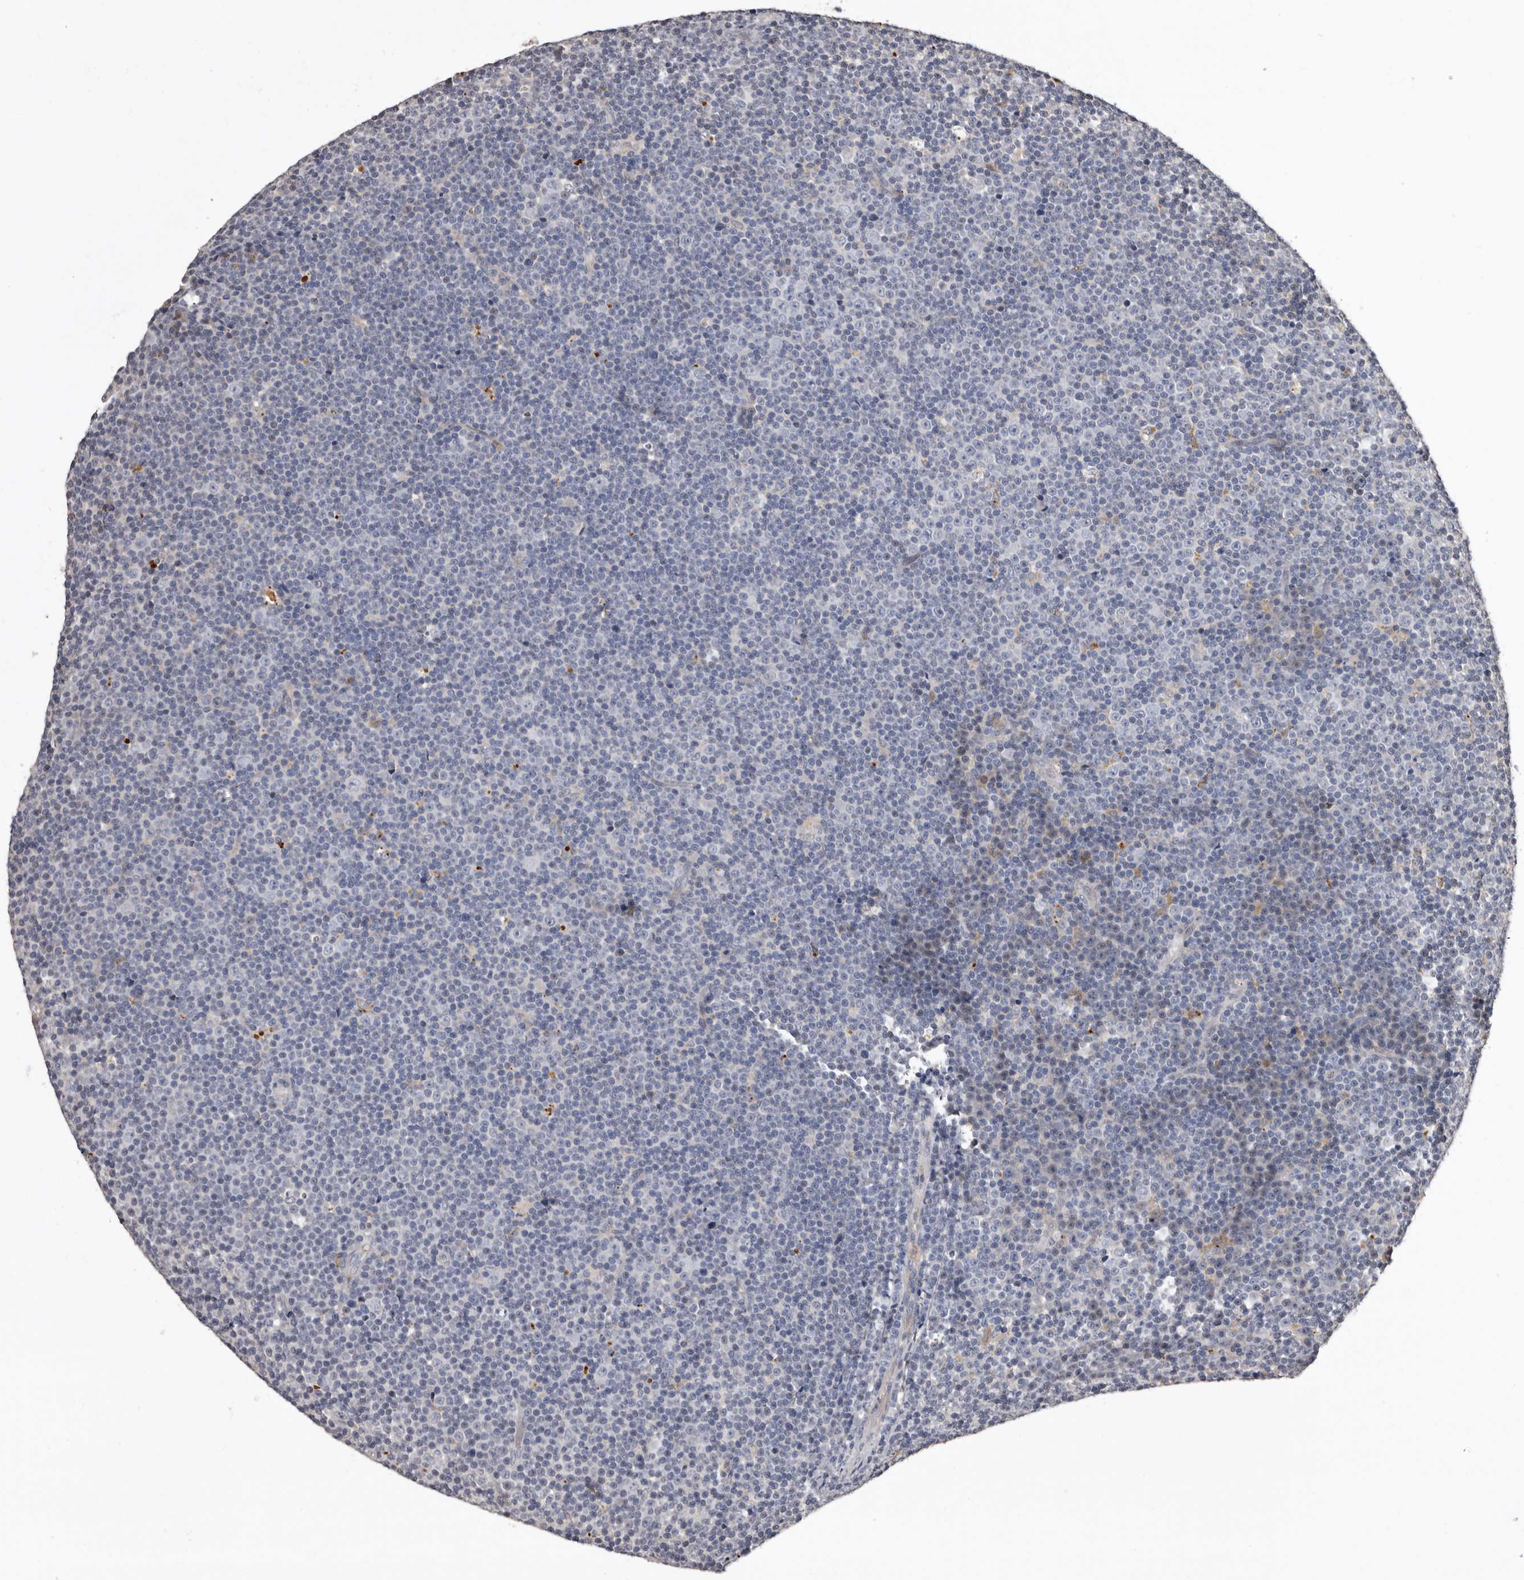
{"staining": {"intensity": "negative", "quantity": "none", "location": "none"}, "tissue": "lymphoma", "cell_type": "Tumor cells", "image_type": "cancer", "snomed": [{"axis": "morphology", "description": "Malignant lymphoma, non-Hodgkin's type, Low grade"}, {"axis": "topography", "description": "Lymph node"}], "caption": "Tumor cells are negative for brown protein staining in lymphoma. Brightfield microscopy of immunohistochemistry (IHC) stained with DAB (brown) and hematoxylin (blue), captured at high magnification.", "gene": "SLC10A4", "patient": {"sex": "female", "age": 67}}